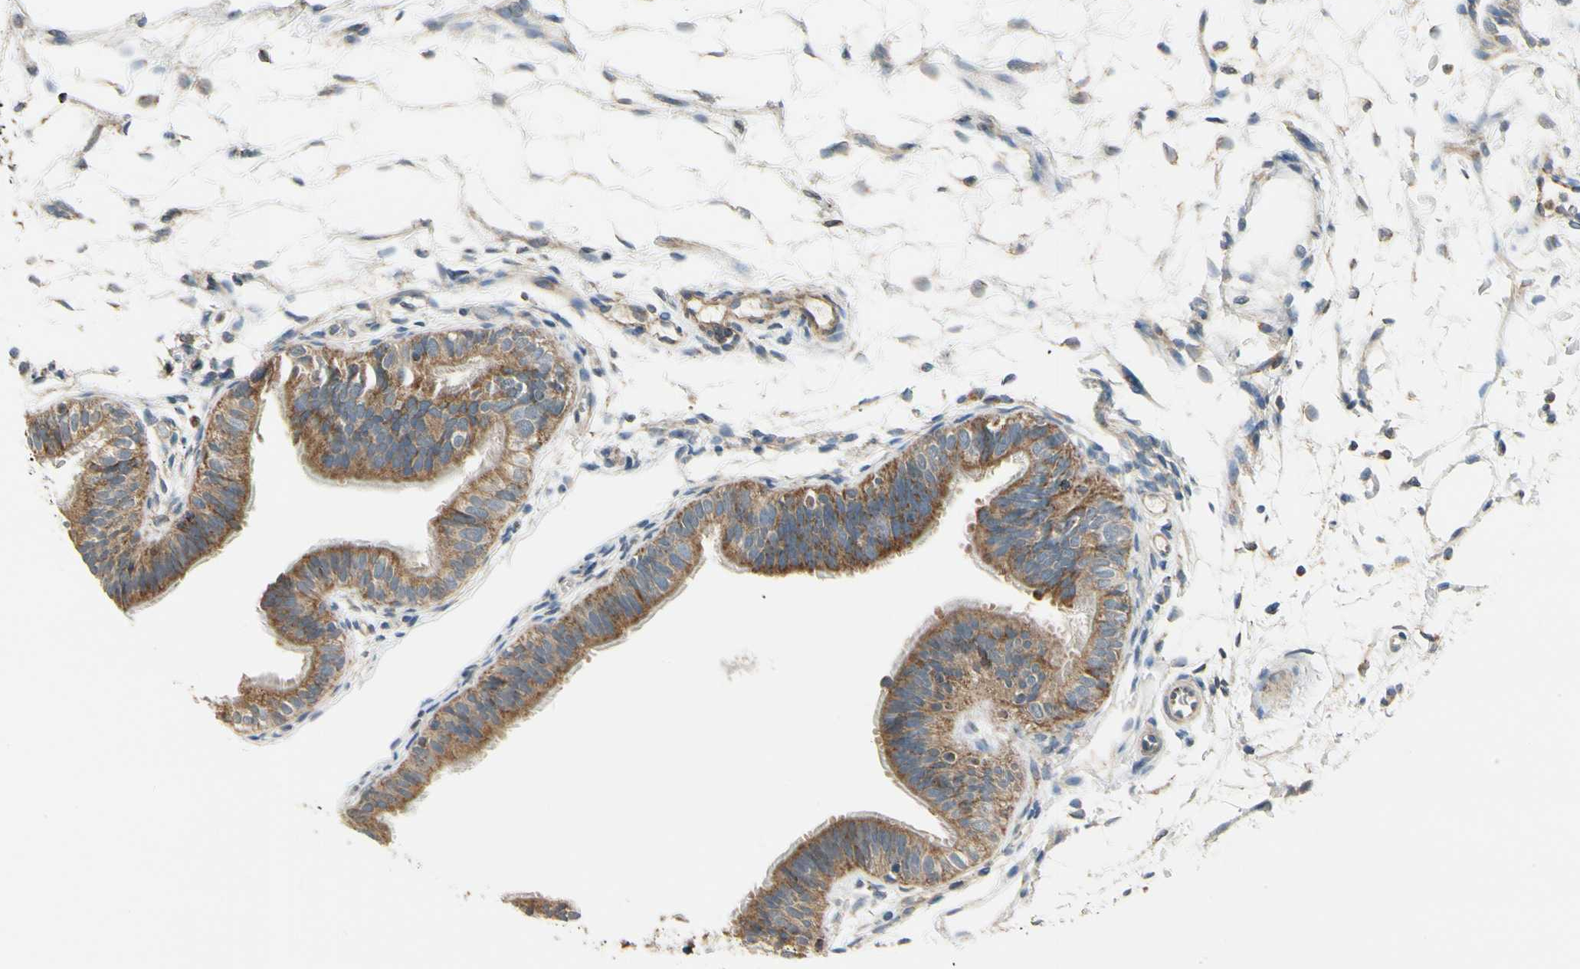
{"staining": {"intensity": "moderate", "quantity": ">75%", "location": "cytoplasmic/membranous"}, "tissue": "fallopian tube", "cell_type": "Glandular cells", "image_type": "normal", "snomed": [{"axis": "morphology", "description": "Normal tissue, NOS"}, {"axis": "morphology", "description": "Dermoid, NOS"}, {"axis": "topography", "description": "Fallopian tube"}], "caption": "Immunohistochemical staining of normal human fallopian tube demonstrates medium levels of moderate cytoplasmic/membranous expression in about >75% of glandular cells.", "gene": "EPHB3", "patient": {"sex": "female", "age": 33}}